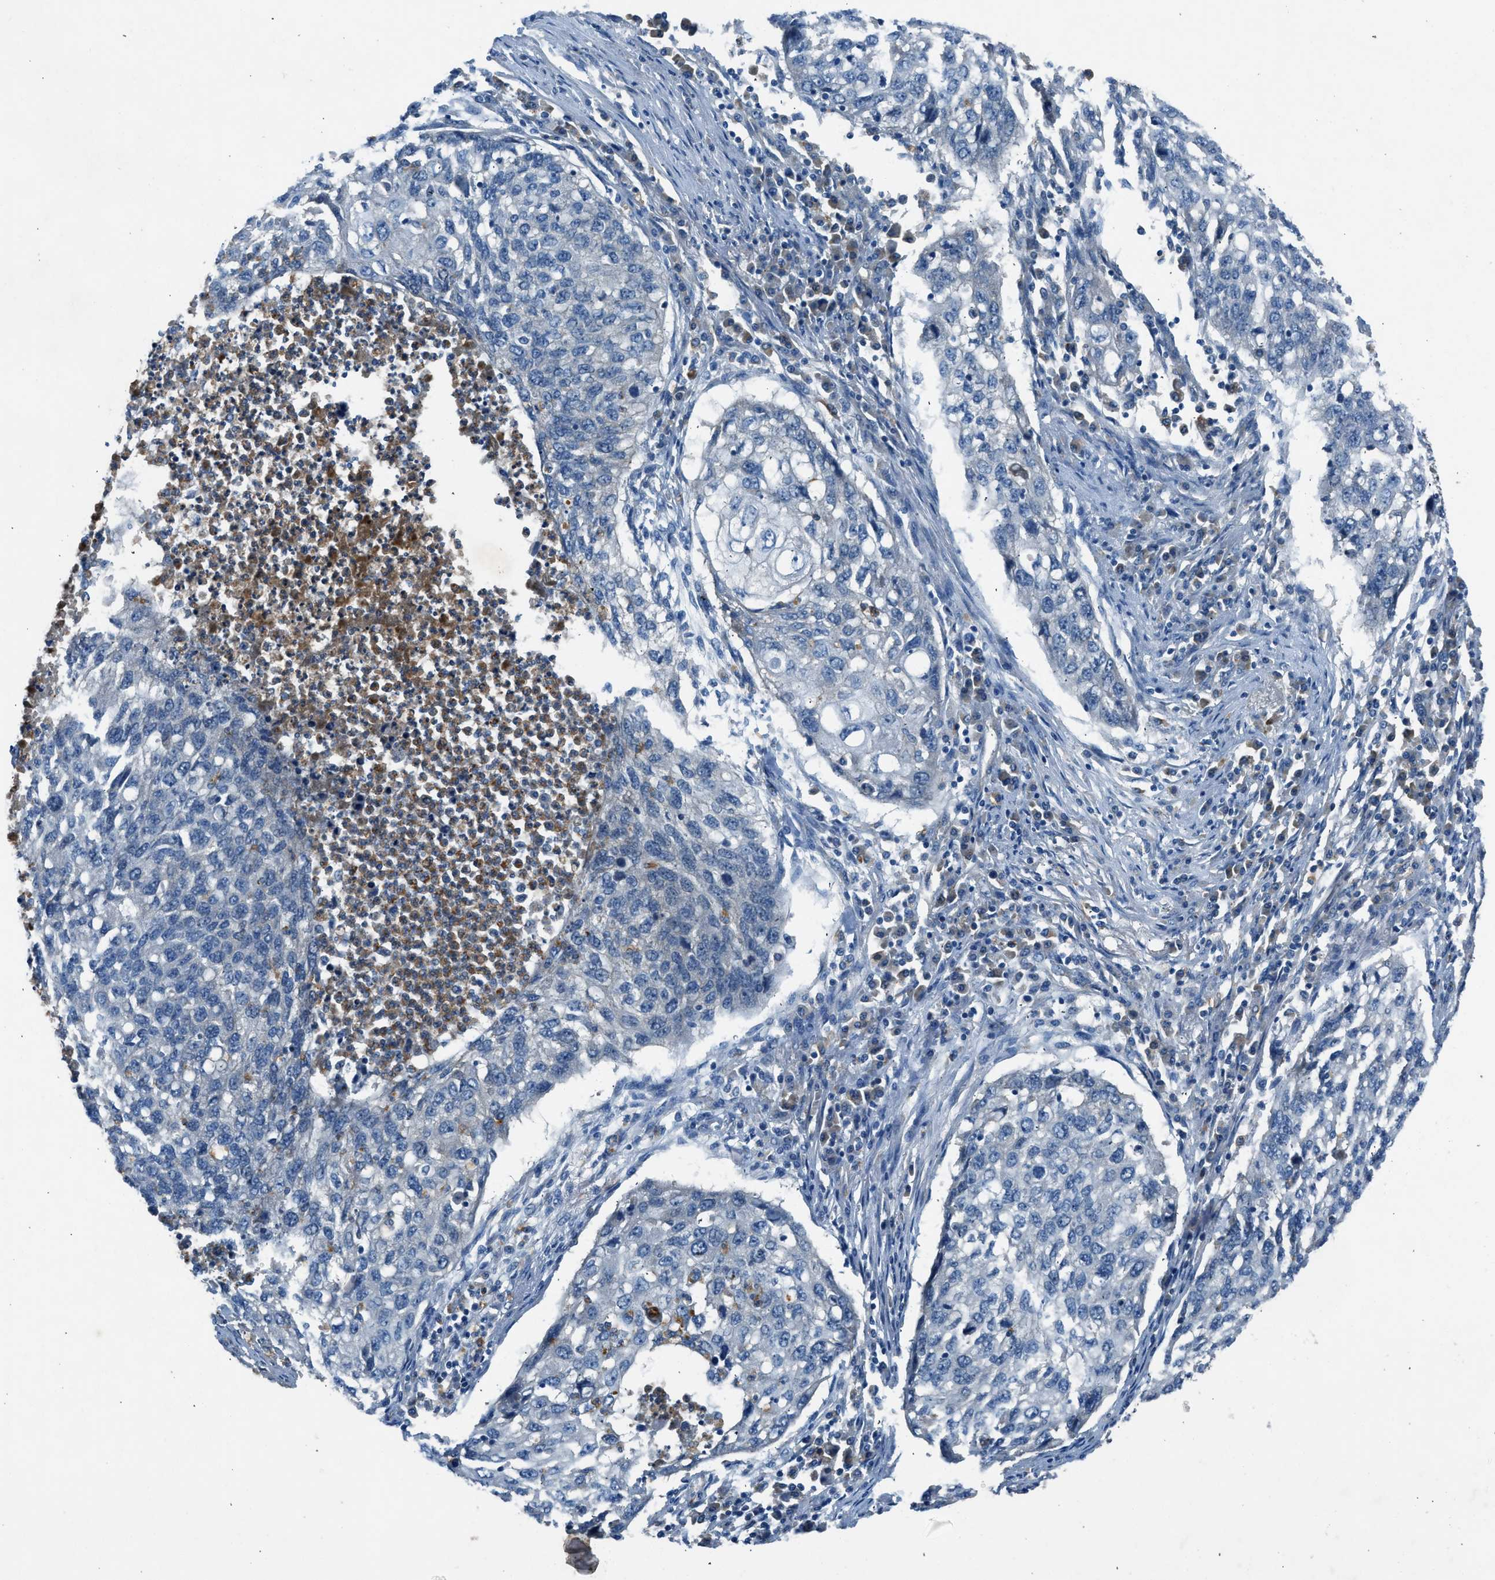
{"staining": {"intensity": "negative", "quantity": "none", "location": "none"}, "tissue": "lung cancer", "cell_type": "Tumor cells", "image_type": "cancer", "snomed": [{"axis": "morphology", "description": "Squamous cell carcinoma, NOS"}, {"axis": "topography", "description": "Lung"}], "caption": "Immunohistochemistry photomicrograph of neoplastic tissue: lung squamous cell carcinoma stained with DAB shows no significant protein positivity in tumor cells.", "gene": "BMP1", "patient": {"sex": "female", "age": 63}}